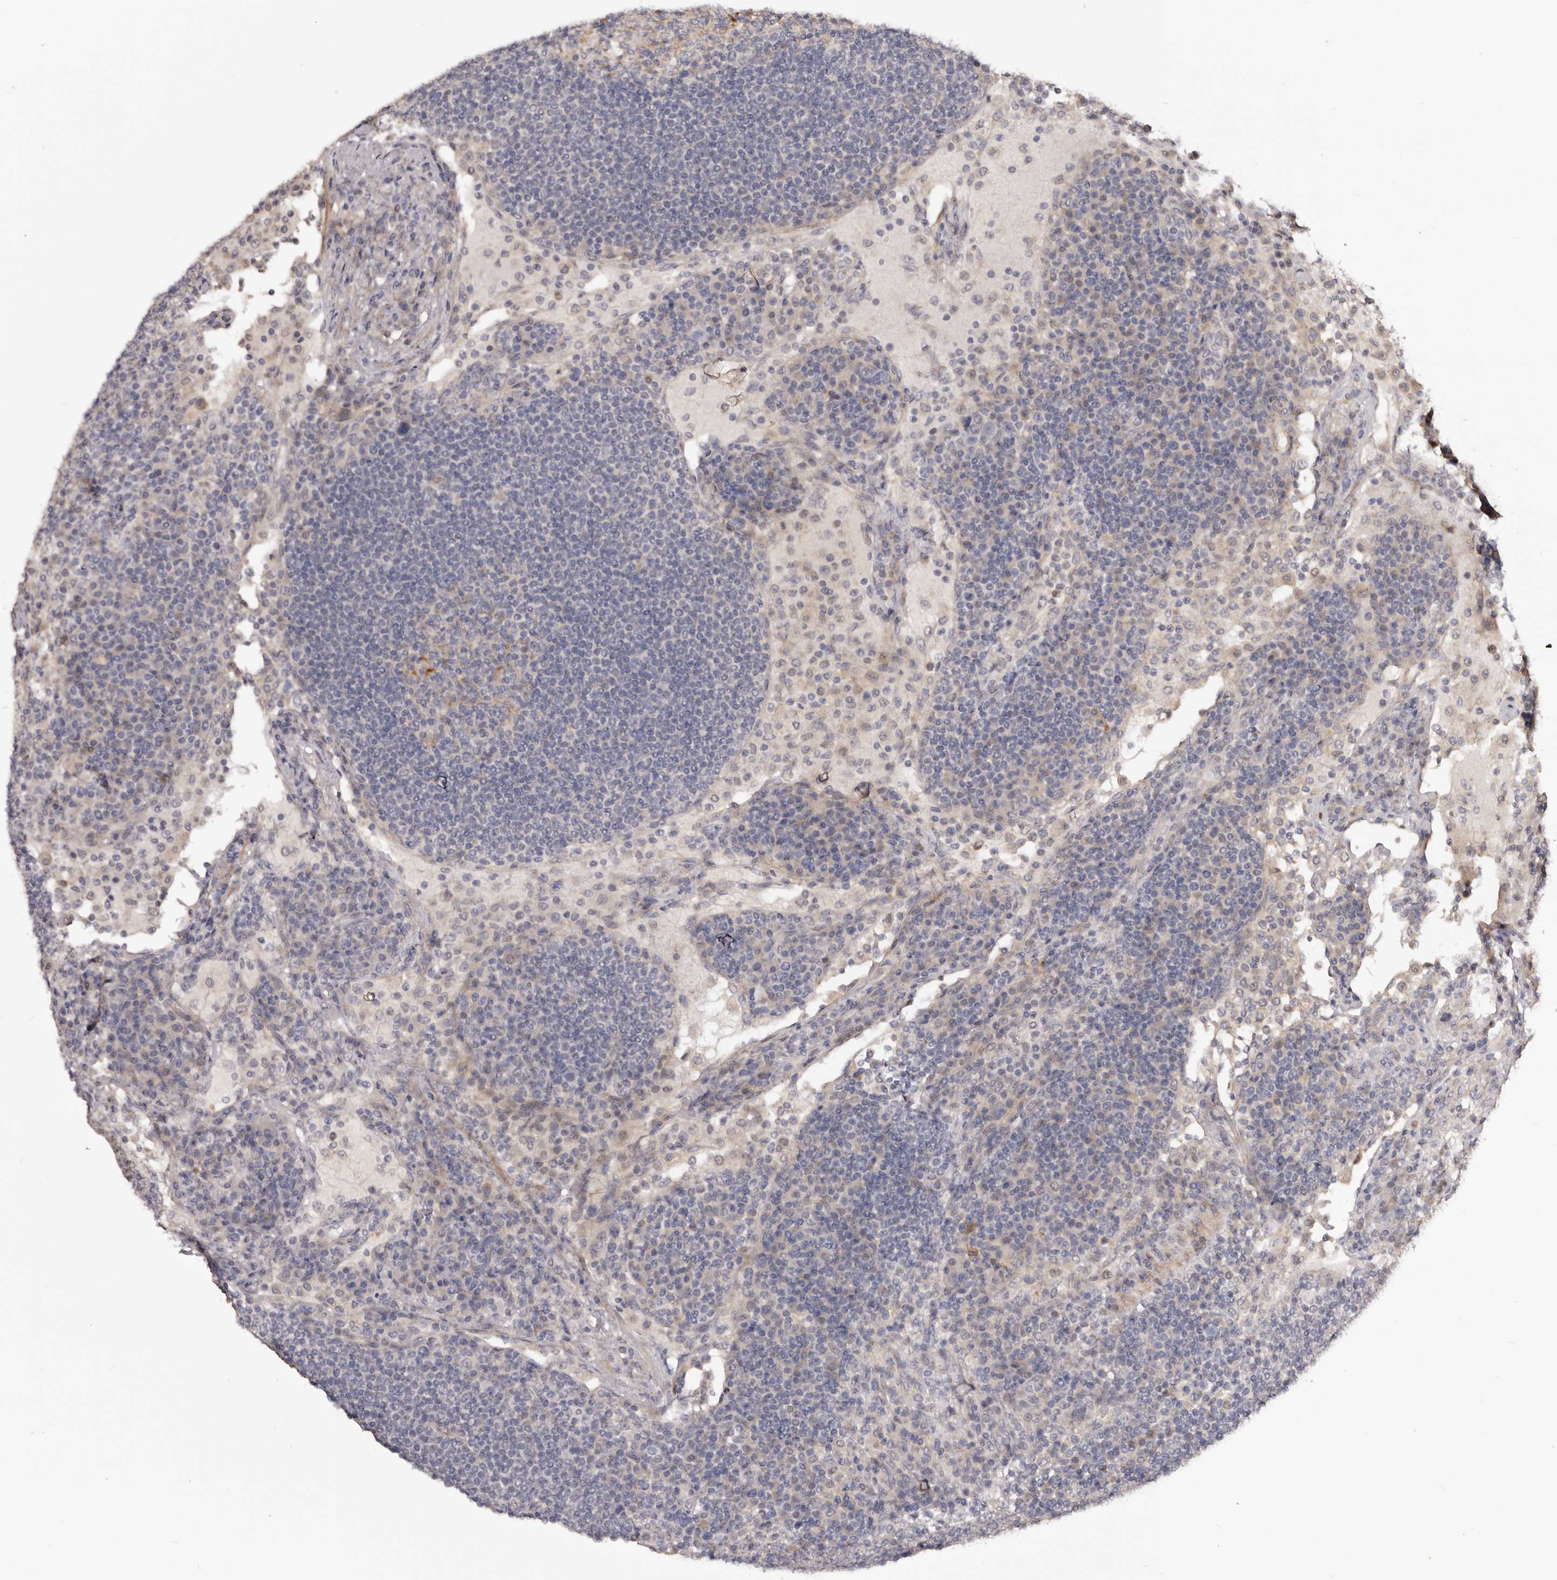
{"staining": {"intensity": "negative", "quantity": "none", "location": "none"}, "tissue": "lymph node", "cell_type": "Germinal center cells", "image_type": "normal", "snomed": [{"axis": "morphology", "description": "Normal tissue, NOS"}, {"axis": "topography", "description": "Lymph node"}], "caption": "This is a micrograph of immunohistochemistry (IHC) staining of normal lymph node, which shows no expression in germinal center cells.", "gene": "KCNJ8", "patient": {"sex": "female", "age": 53}}